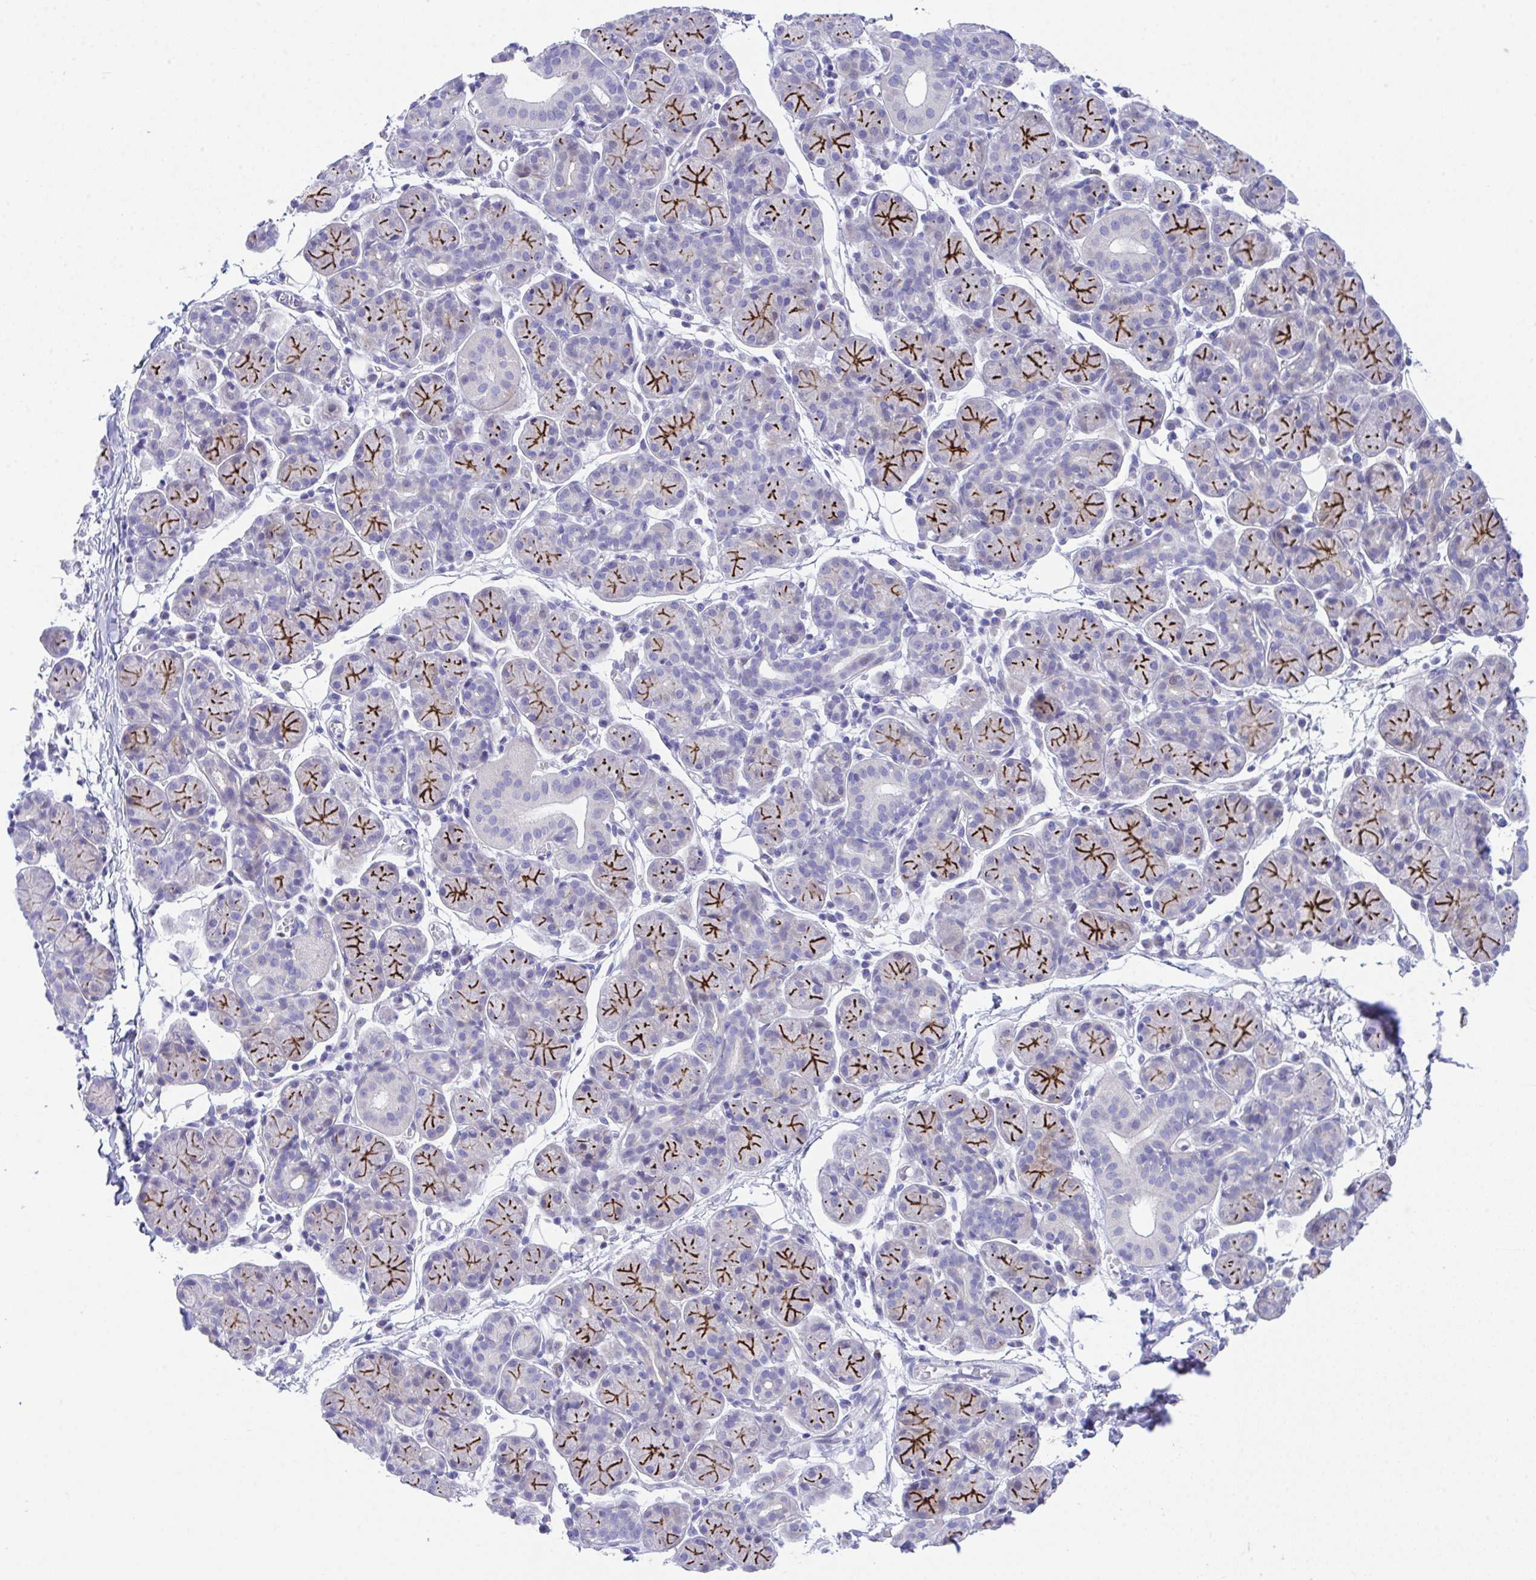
{"staining": {"intensity": "strong", "quantity": "25%-75%", "location": "cytoplasmic/membranous"}, "tissue": "salivary gland", "cell_type": "Glandular cells", "image_type": "normal", "snomed": [{"axis": "morphology", "description": "Normal tissue, NOS"}, {"axis": "morphology", "description": "Inflammation, NOS"}, {"axis": "topography", "description": "Lymph node"}, {"axis": "topography", "description": "Salivary gland"}], "caption": "About 25%-75% of glandular cells in unremarkable human salivary gland display strong cytoplasmic/membranous protein expression as visualized by brown immunohistochemical staining.", "gene": "SLC16A6", "patient": {"sex": "male", "age": 3}}